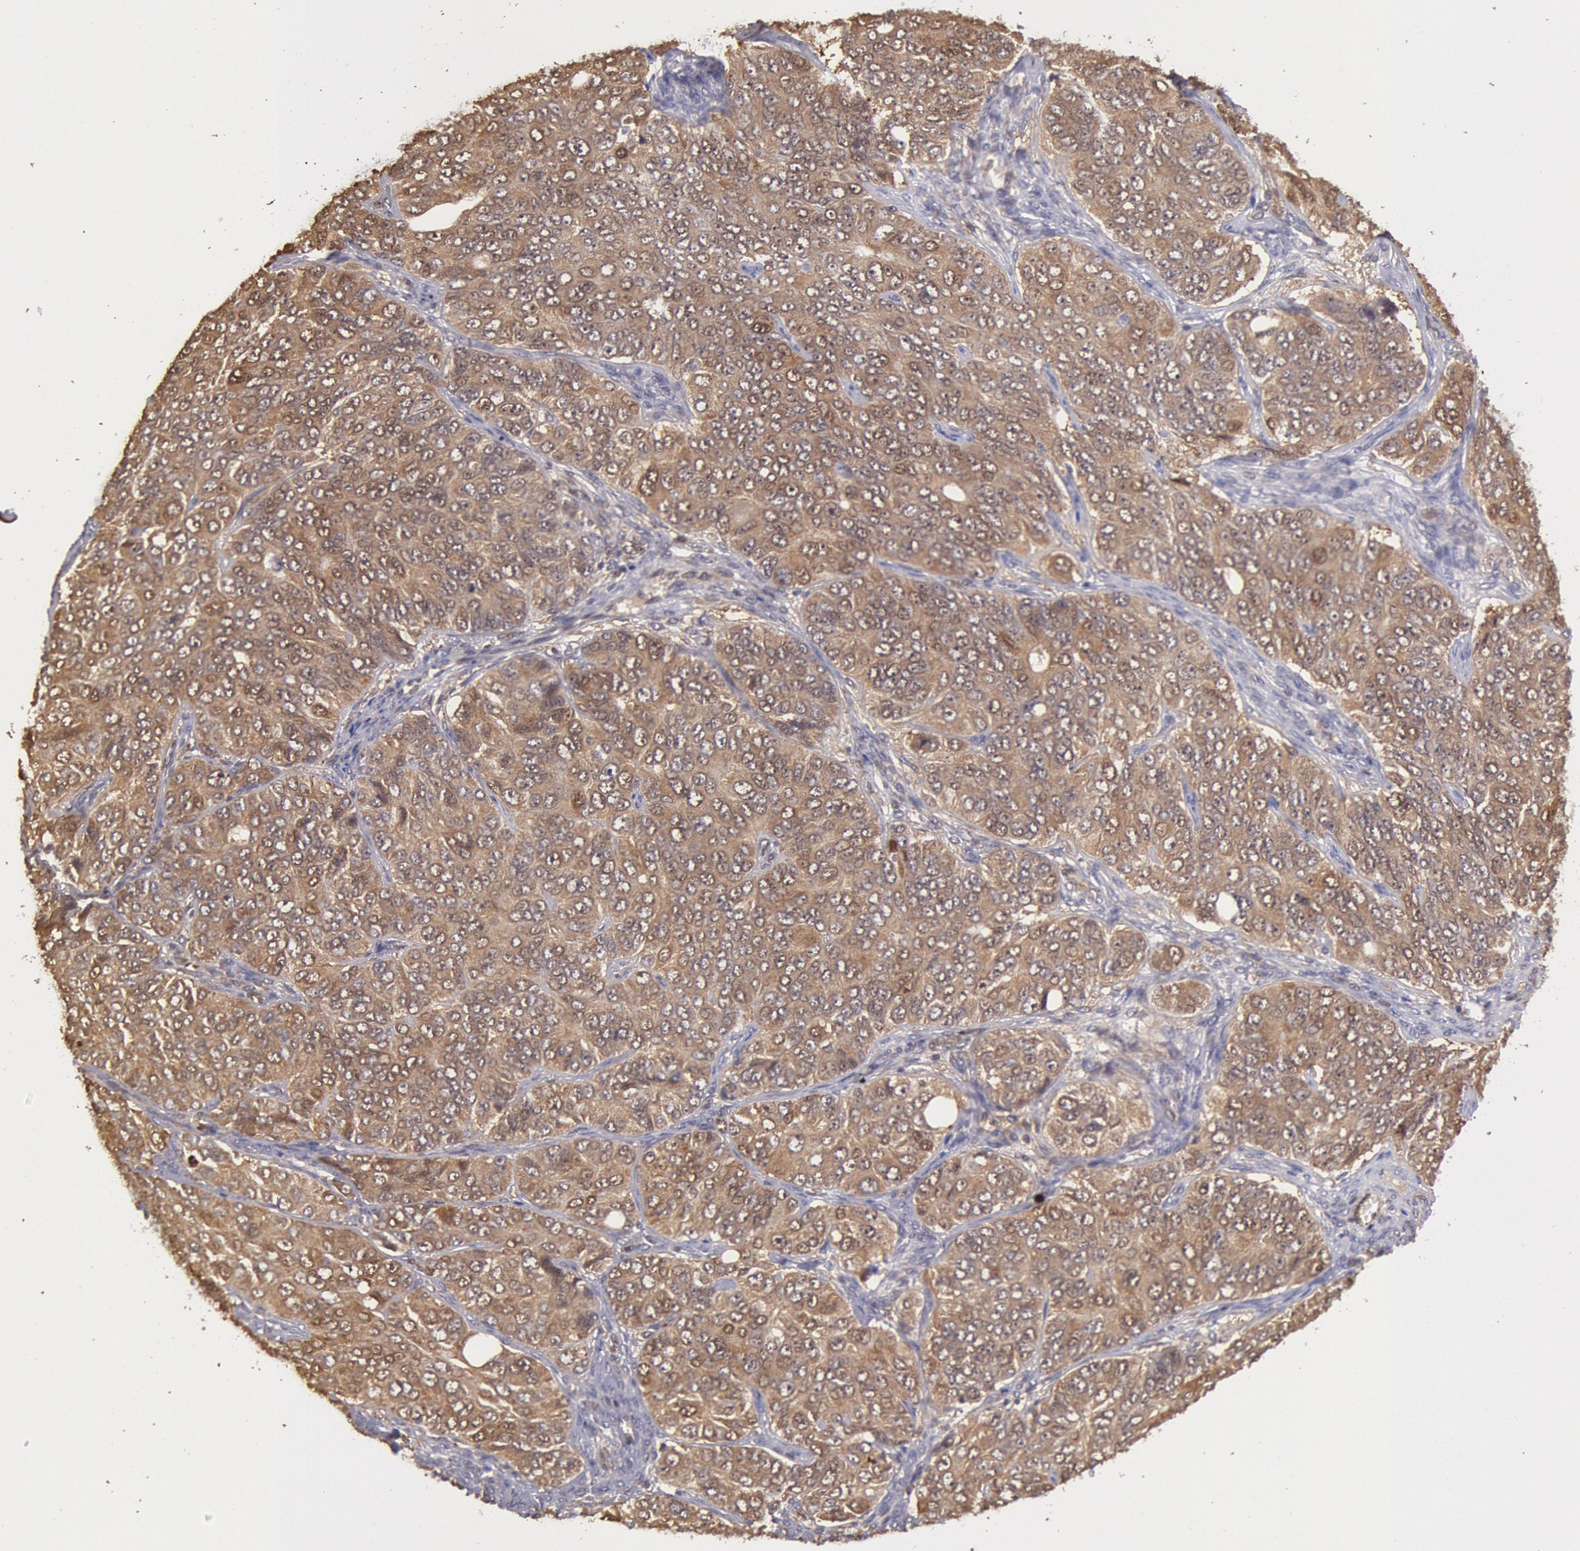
{"staining": {"intensity": "strong", "quantity": ">75%", "location": "cytoplasmic/membranous"}, "tissue": "ovarian cancer", "cell_type": "Tumor cells", "image_type": "cancer", "snomed": [{"axis": "morphology", "description": "Carcinoma, endometroid"}, {"axis": "topography", "description": "Ovary"}], "caption": "Immunohistochemical staining of ovarian cancer (endometroid carcinoma) shows strong cytoplasmic/membranous protein positivity in about >75% of tumor cells.", "gene": "COMT", "patient": {"sex": "female", "age": 51}}